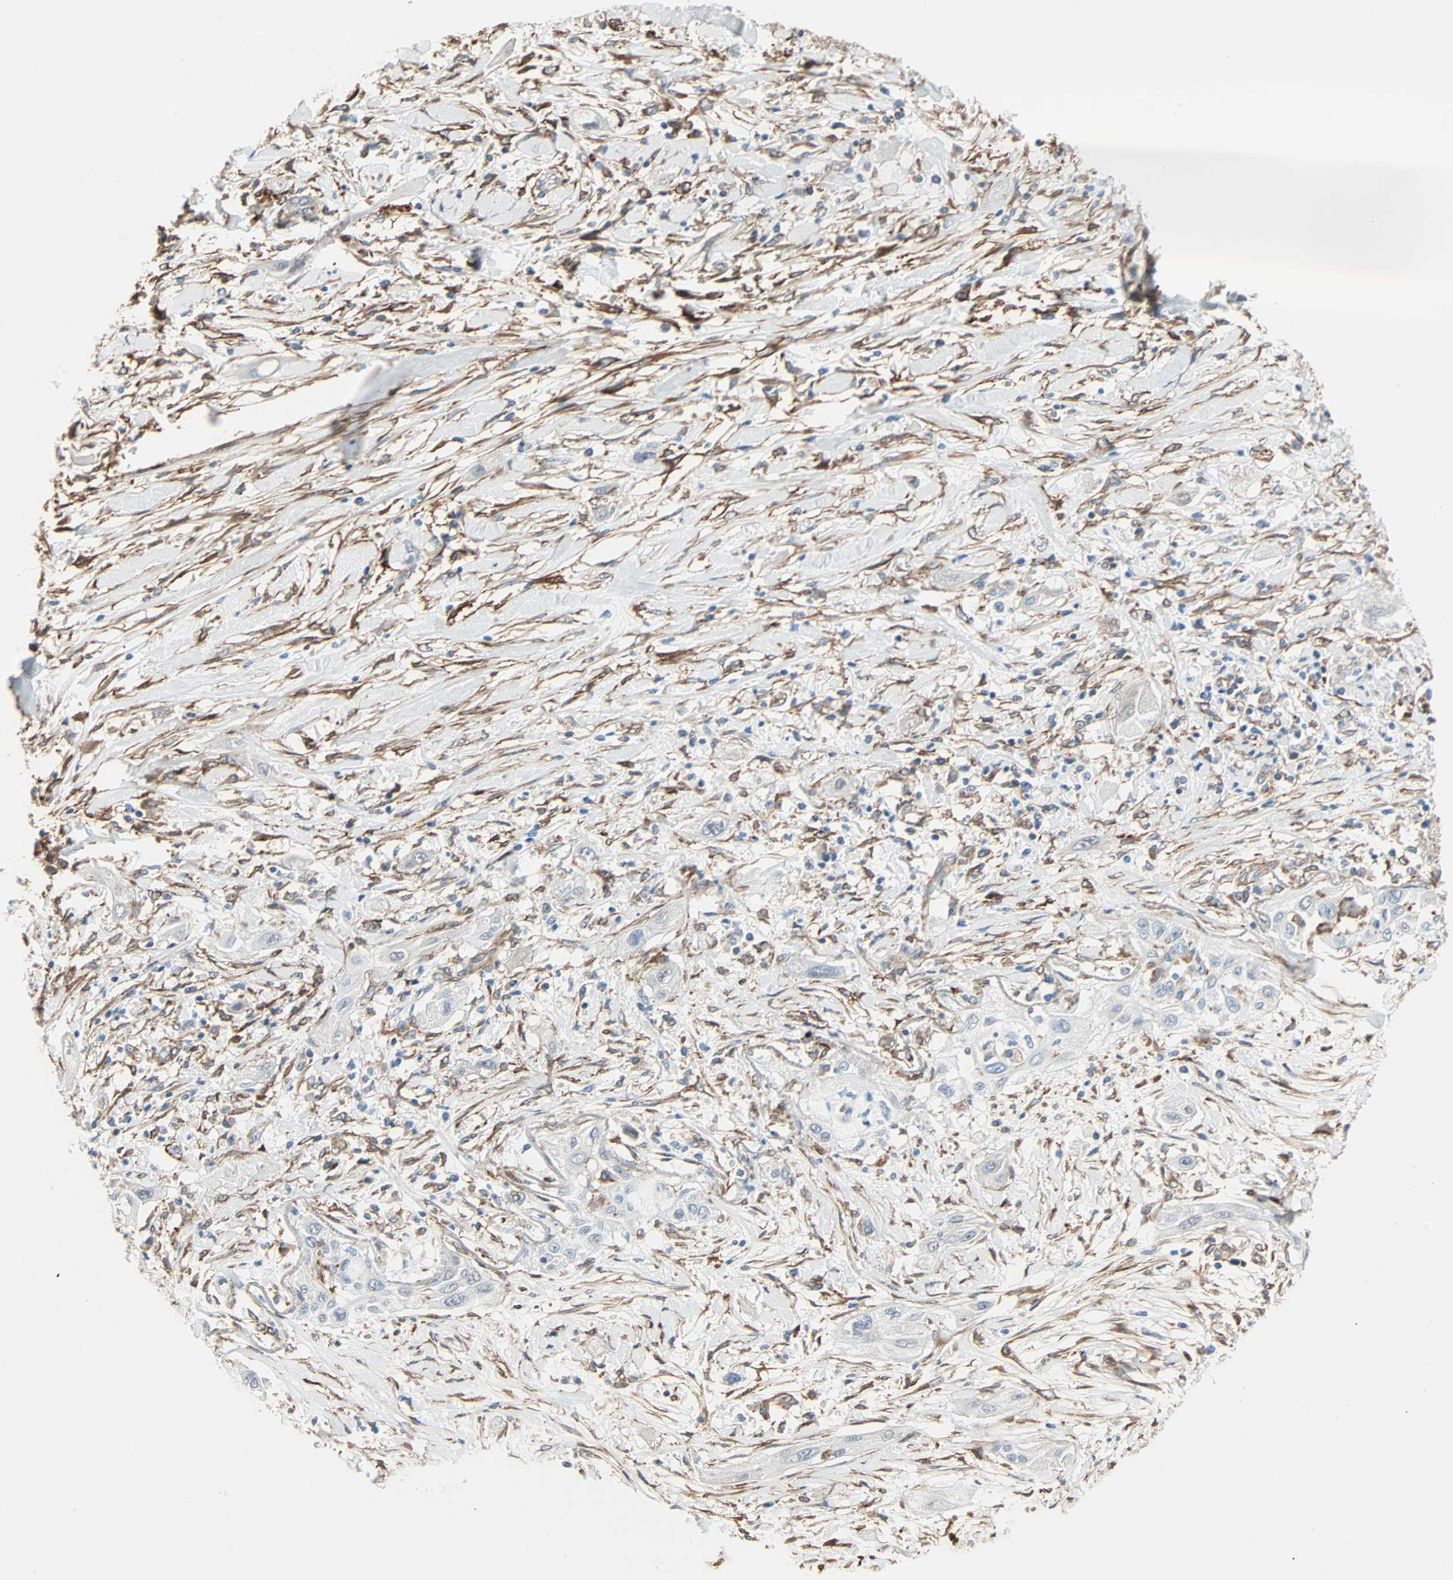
{"staining": {"intensity": "negative", "quantity": "none", "location": "none"}, "tissue": "lung cancer", "cell_type": "Tumor cells", "image_type": "cancer", "snomed": [{"axis": "morphology", "description": "Squamous cell carcinoma, NOS"}, {"axis": "topography", "description": "Lung"}], "caption": "Tumor cells show no significant staining in squamous cell carcinoma (lung). Brightfield microscopy of immunohistochemistry (IHC) stained with DAB (3,3'-diaminobenzidine) (brown) and hematoxylin (blue), captured at high magnification.", "gene": "EPB41L2", "patient": {"sex": "female", "age": 47}}